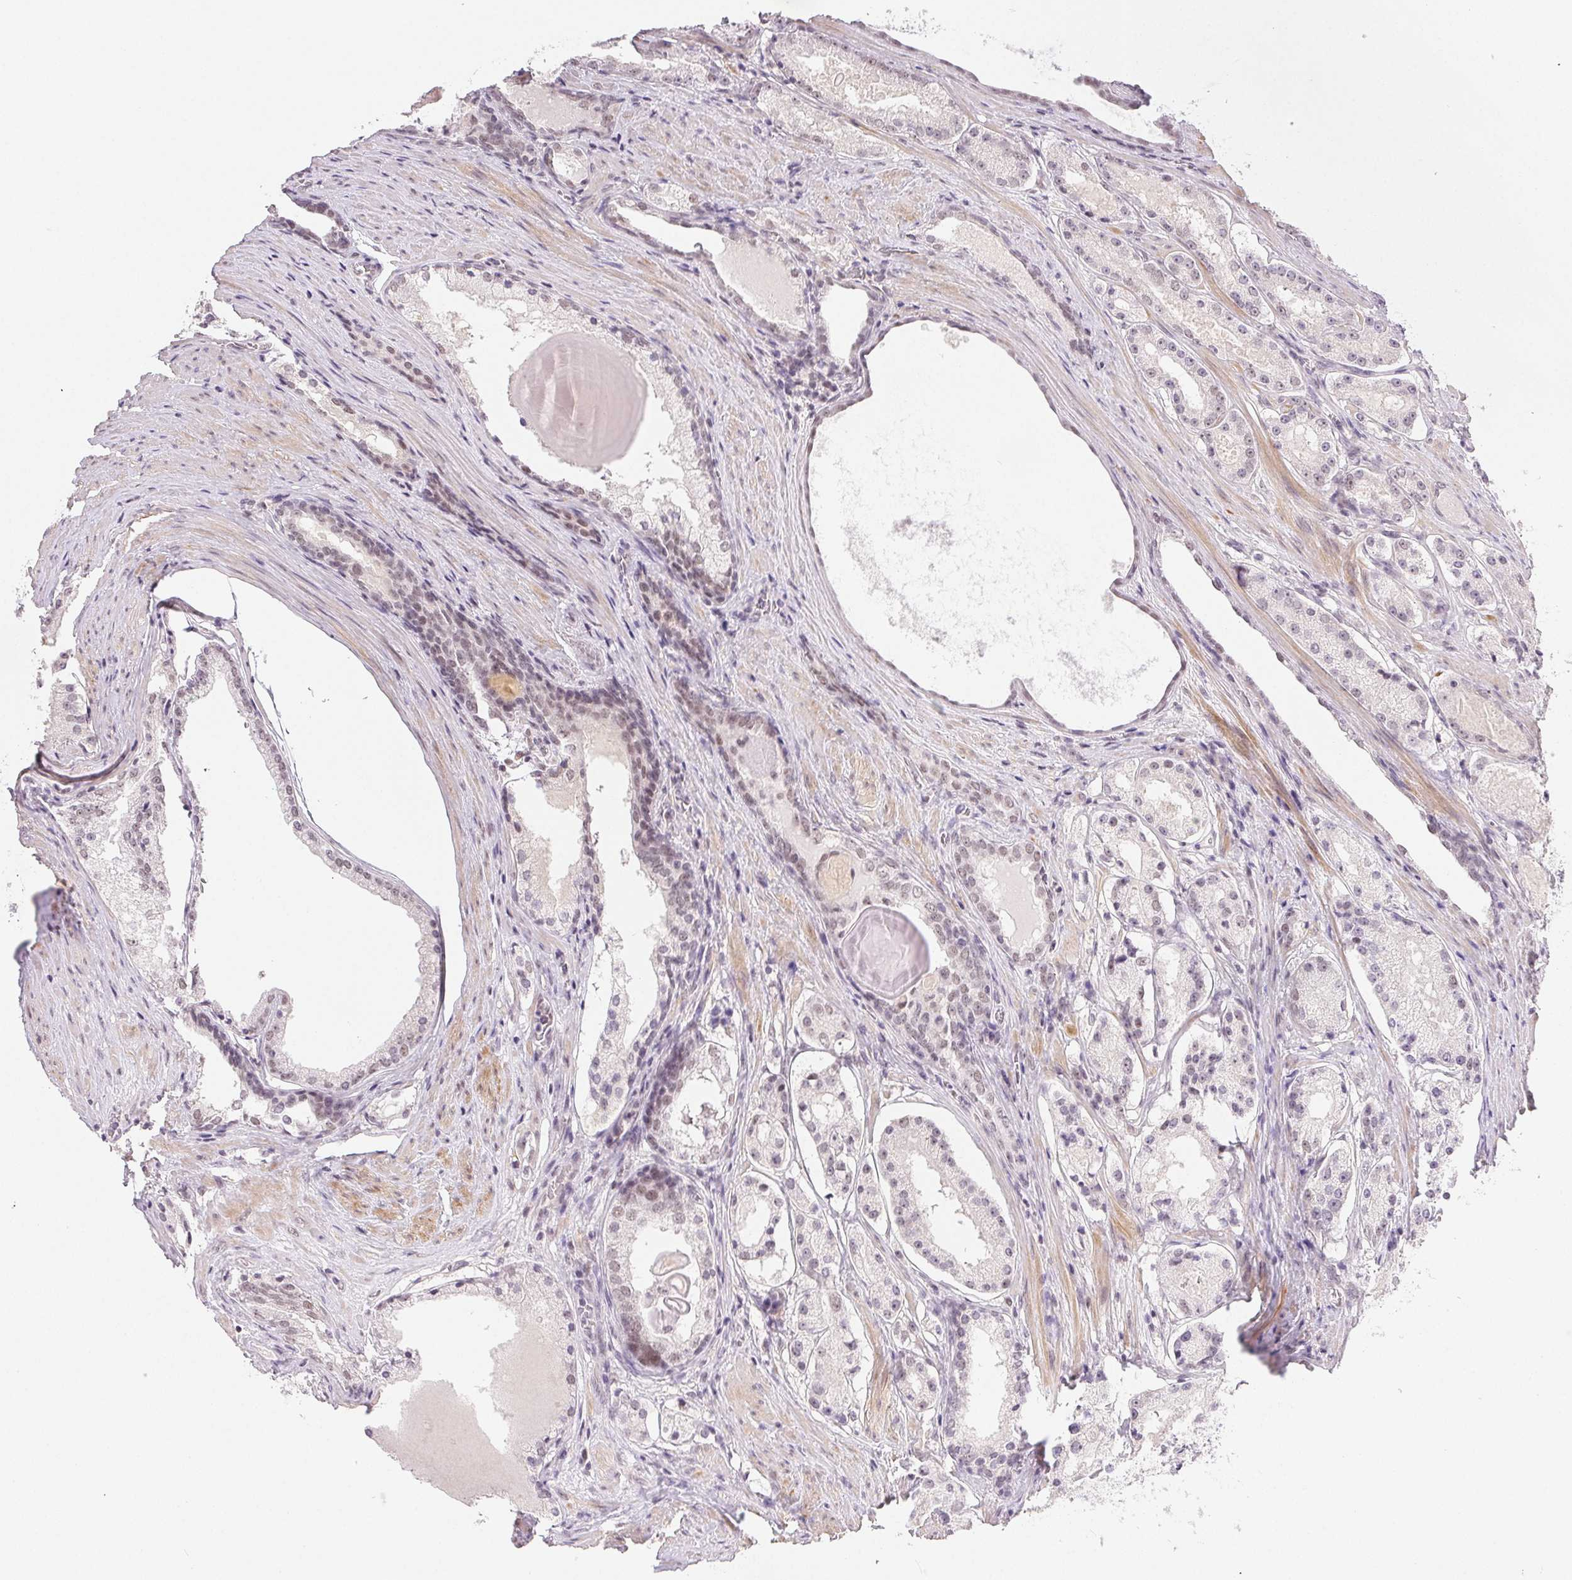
{"staining": {"intensity": "weak", "quantity": "<25%", "location": "nuclear"}, "tissue": "prostate cancer", "cell_type": "Tumor cells", "image_type": "cancer", "snomed": [{"axis": "morphology", "description": "Adenocarcinoma, Low grade"}, {"axis": "topography", "description": "Prostate"}], "caption": "High power microscopy histopathology image of an immunohistochemistry photomicrograph of prostate adenocarcinoma (low-grade), revealing no significant expression in tumor cells.", "gene": "PRPF18", "patient": {"sex": "male", "age": 57}}